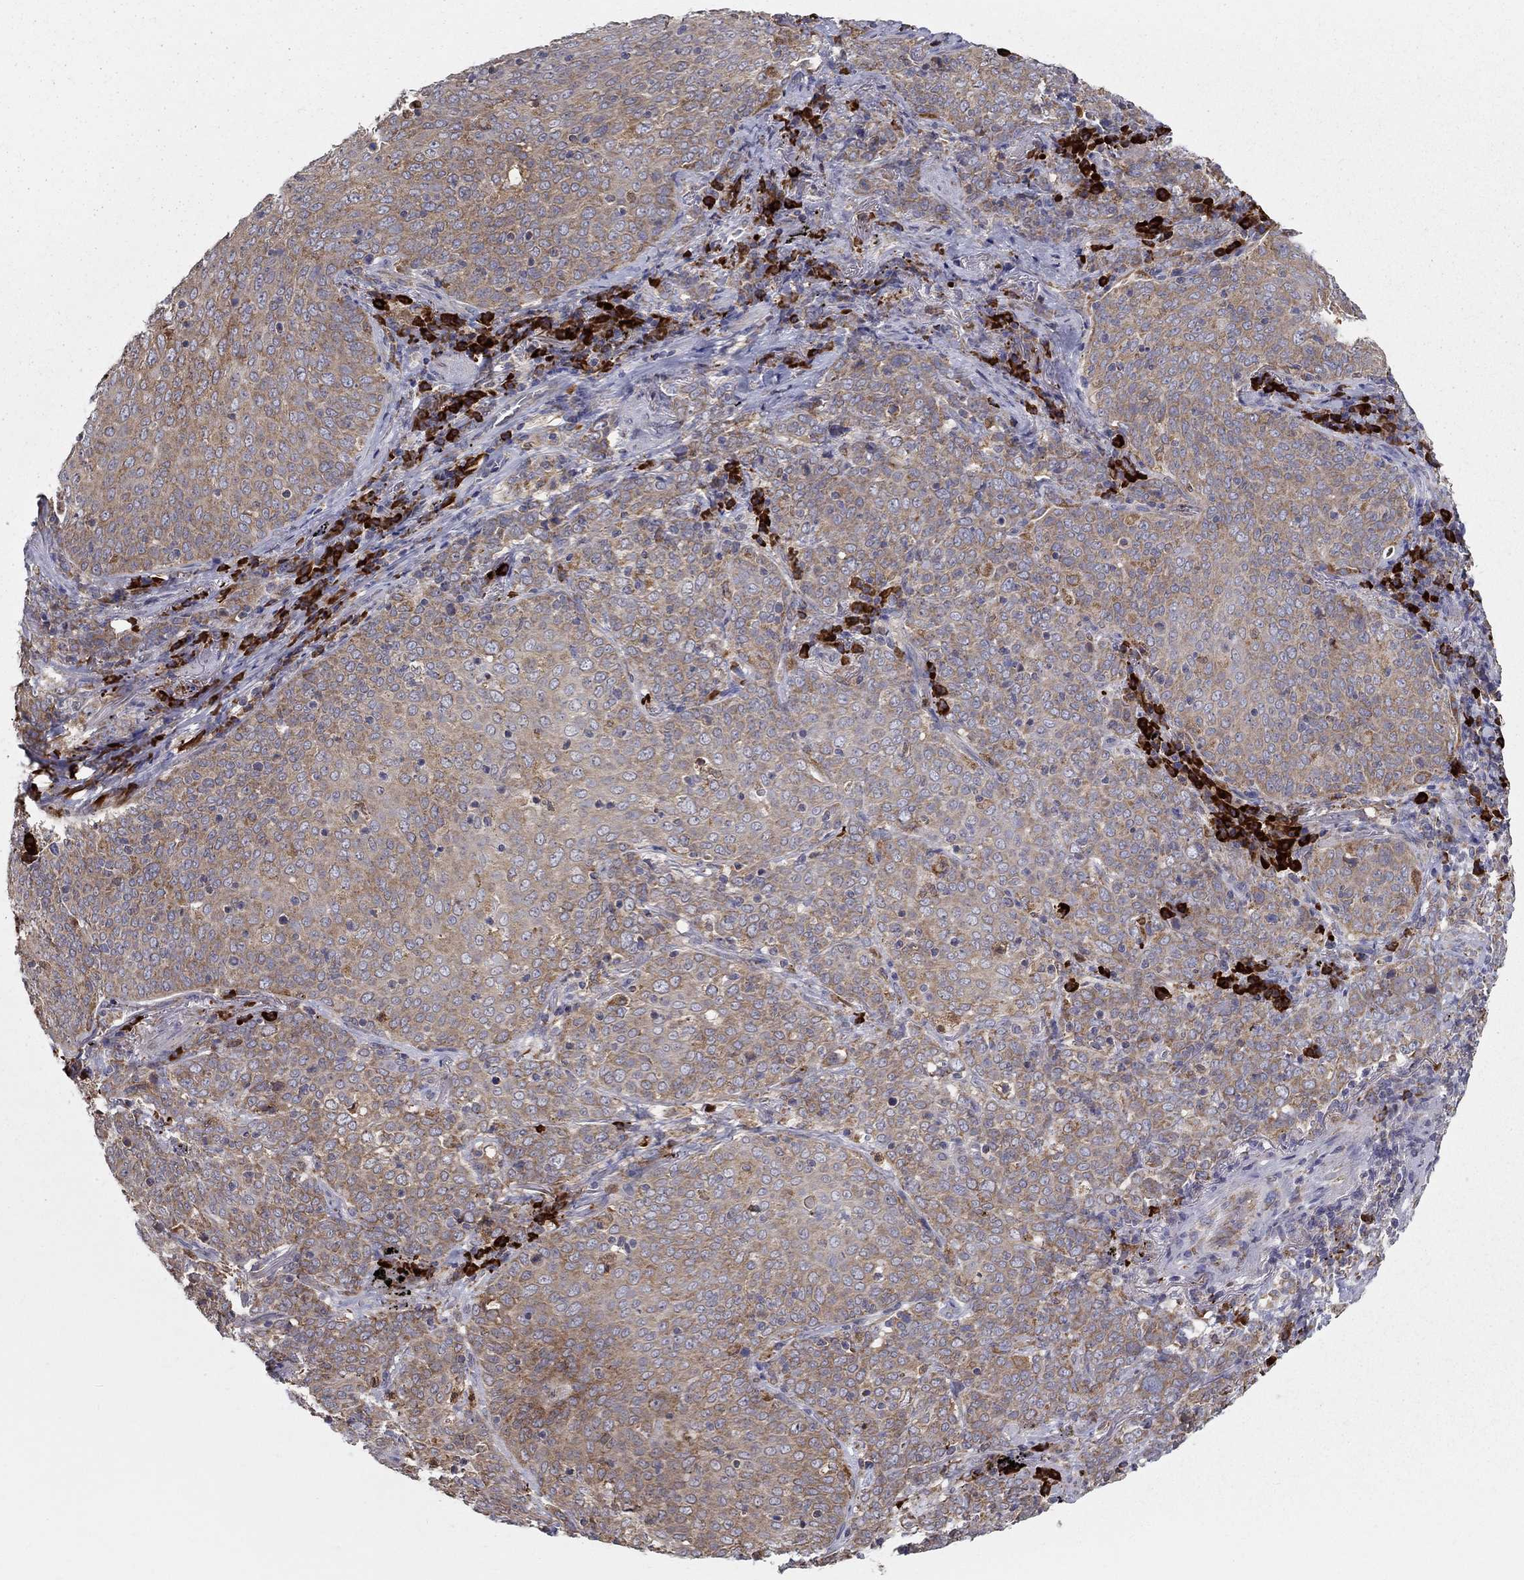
{"staining": {"intensity": "weak", "quantity": ">75%", "location": "cytoplasmic/membranous"}, "tissue": "lung cancer", "cell_type": "Tumor cells", "image_type": "cancer", "snomed": [{"axis": "morphology", "description": "Squamous cell carcinoma, NOS"}, {"axis": "topography", "description": "Lung"}], "caption": "This is a micrograph of immunohistochemistry (IHC) staining of lung cancer (squamous cell carcinoma), which shows weak expression in the cytoplasmic/membranous of tumor cells.", "gene": "PRDX4", "patient": {"sex": "male", "age": 82}}